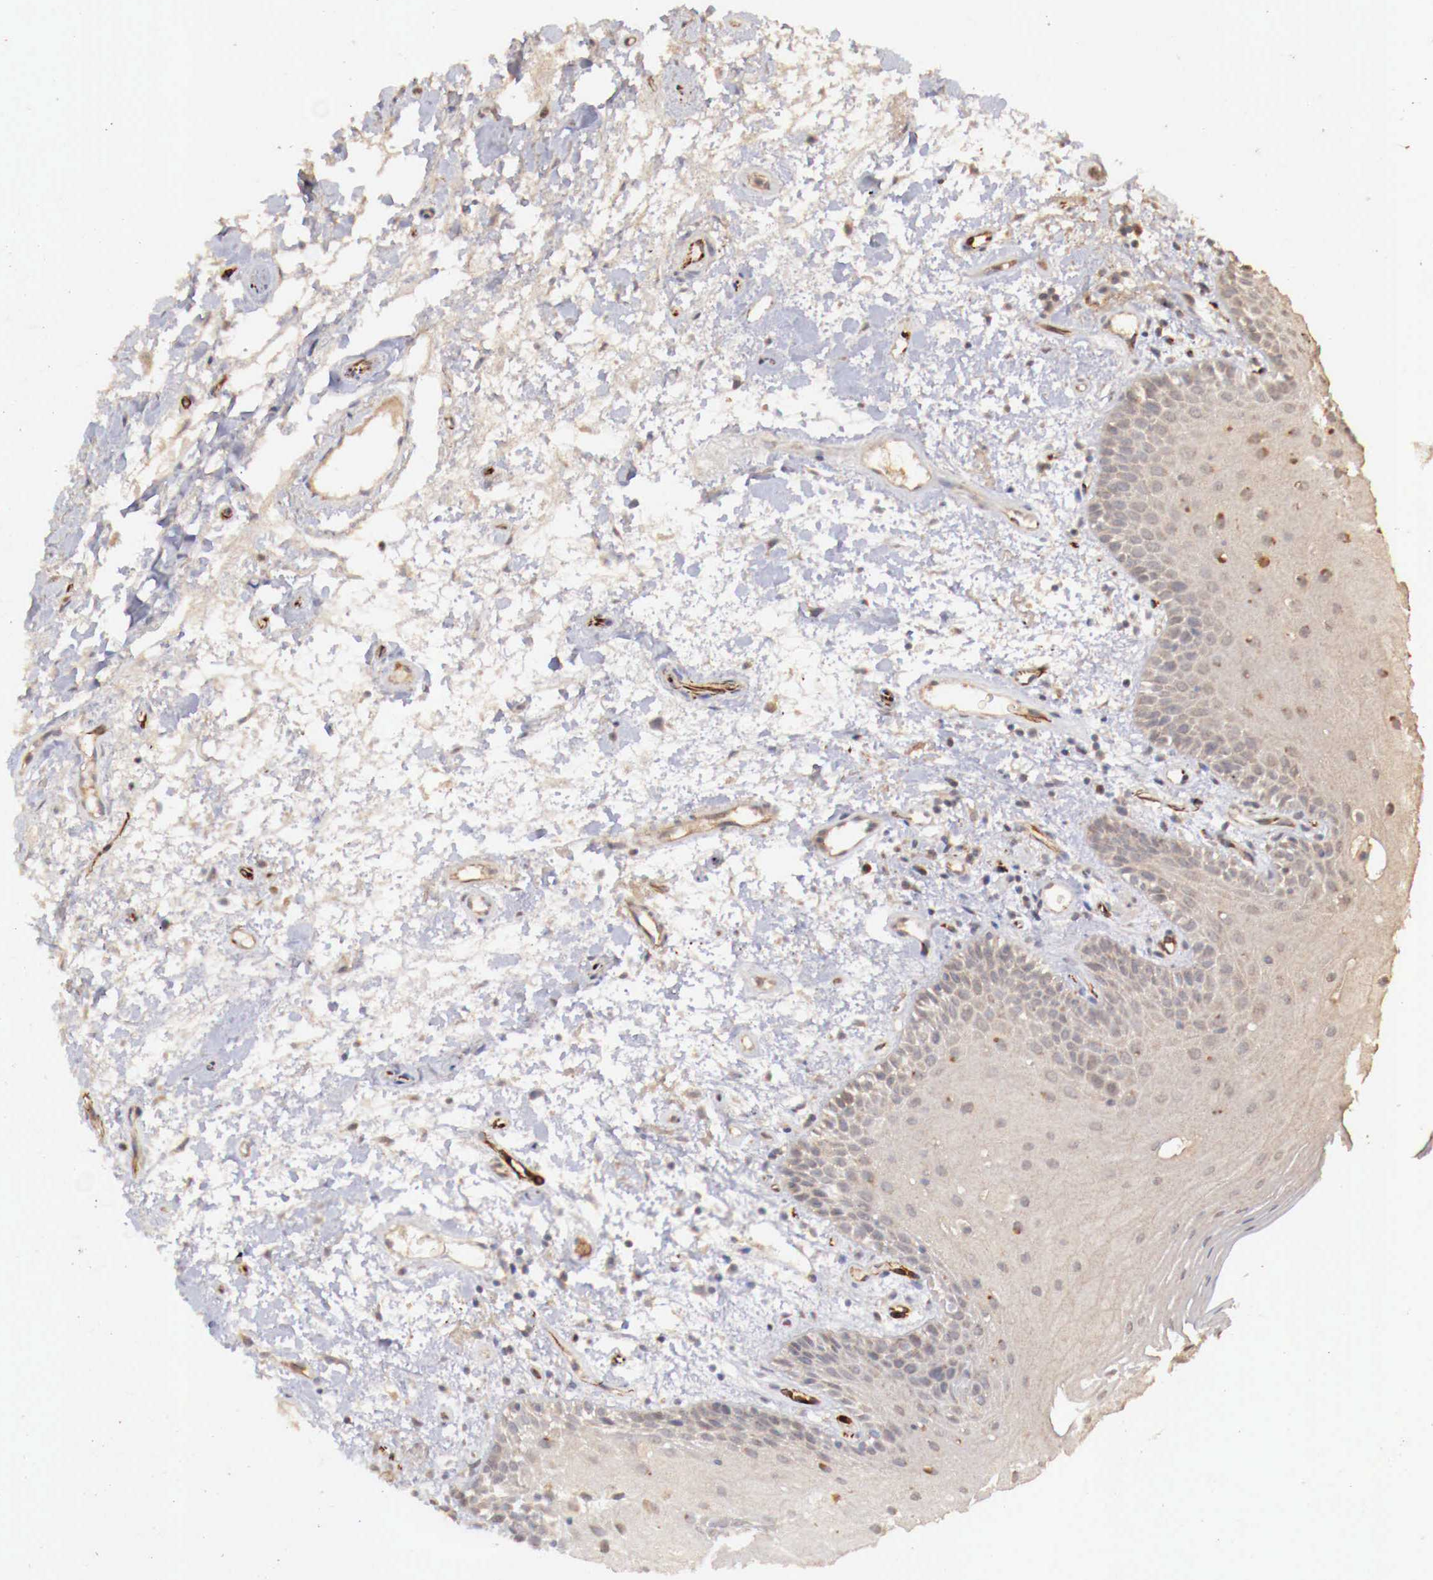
{"staining": {"intensity": "negative", "quantity": "none", "location": "none"}, "tissue": "oral mucosa", "cell_type": "Squamous epithelial cells", "image_type": "normal", "snomed": [{"axis": "morphology", "description": "Normal tissue, NOS"}, {"axis": "topography", "description": "Oral tissue"}], "caption": "Immunohistochemistry of normal human oral mucosa displays no staining in squamous epithelial cells. Nuclei are stained in blue.", "gene": "WT1", "patient": {"sex": "female", "age": 79}}